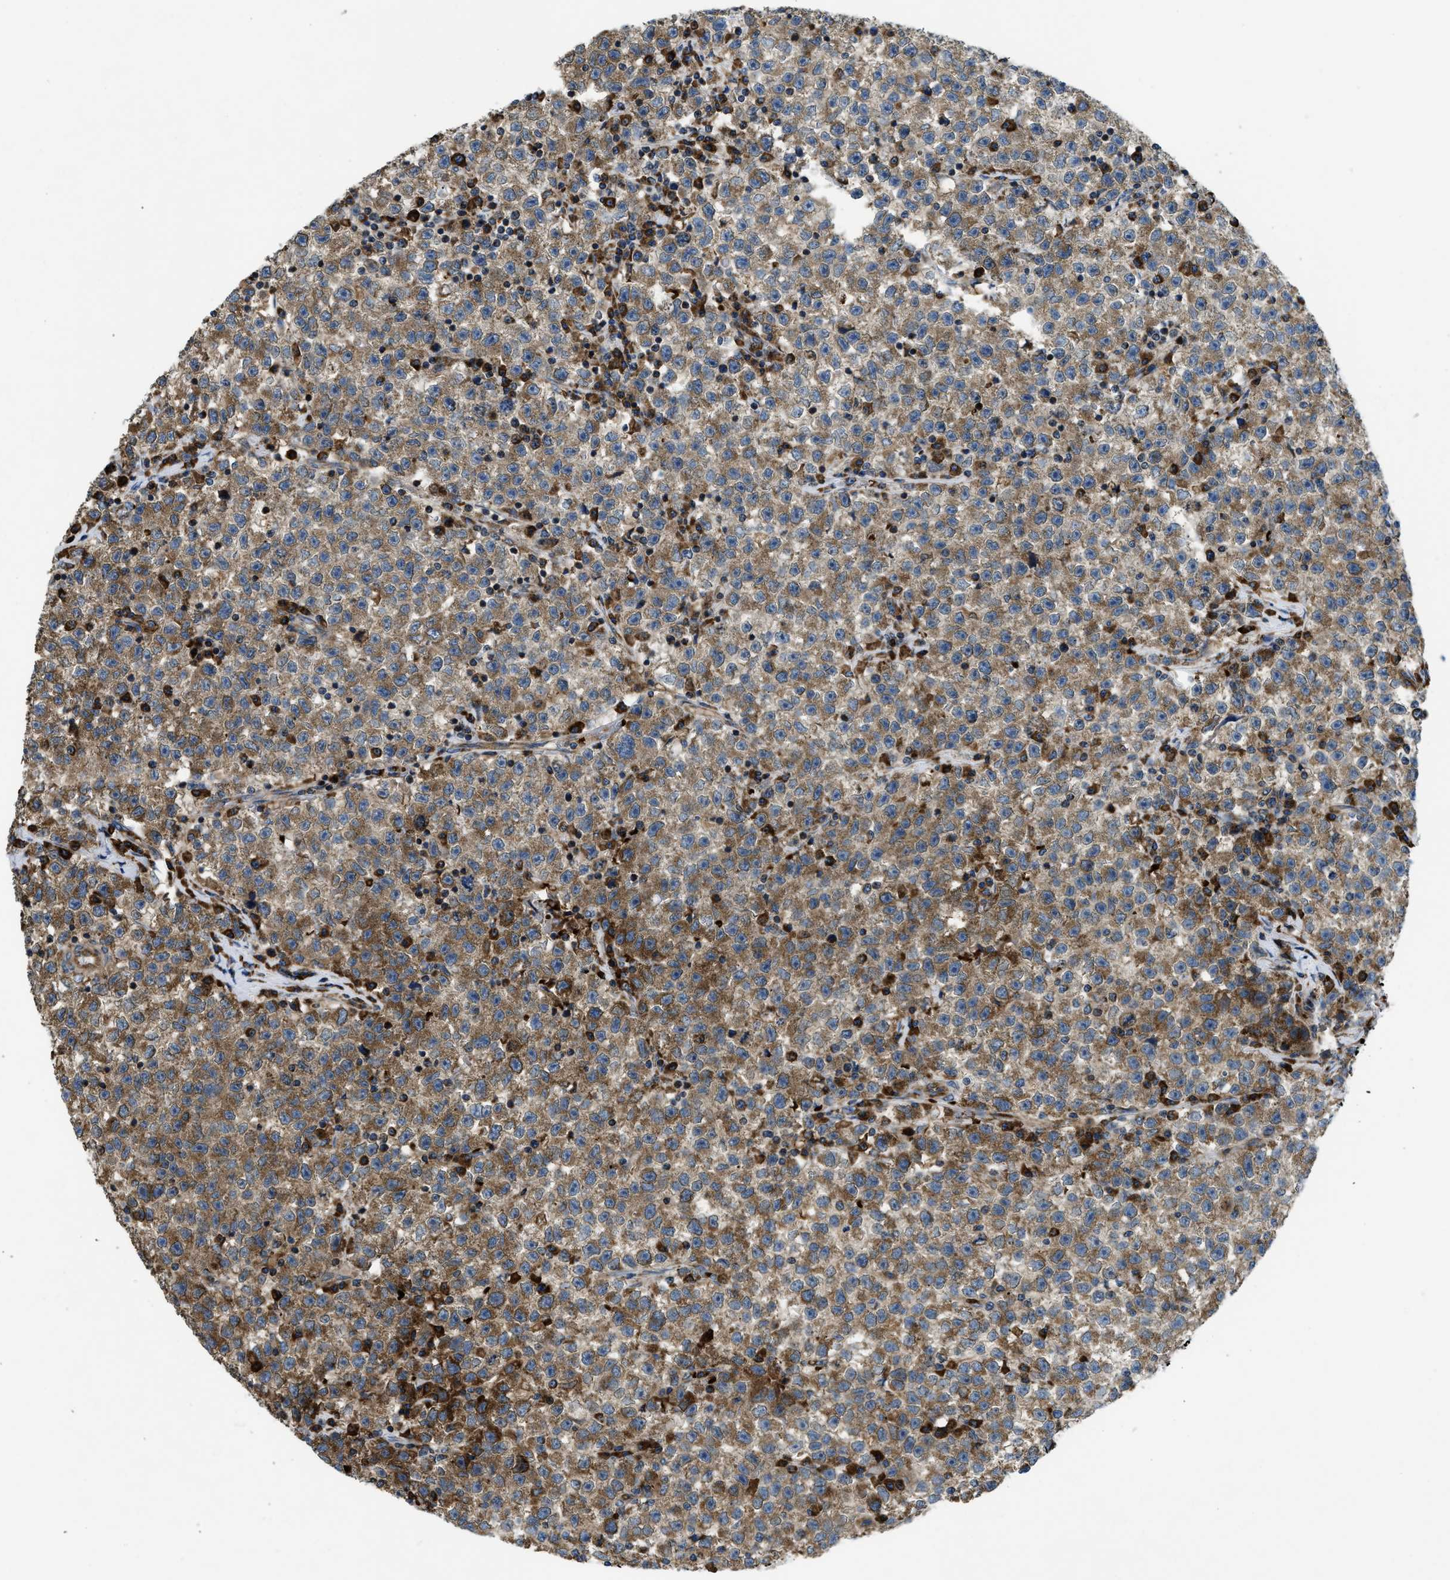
{"staining": {"intensity": "moderate", "quantity": ">75%", "location": "cytoplasmic/membranous"}, "tissue": "testis cancer", "cell_type": "Tumor cells", "image_type": "cancer", "snomed": [{"axis": "morphology", "description": "Seminoma, NOS"}, {"axis": "topography", "description": "Testis"}], "caption": "Moderate cytoplasmic/membranous positivity is identified in approximately >75% of tumor cells in testis cancer (seminoma).", "gene": "CSPG4", "patient": {"sex": "male", "age": 22}}